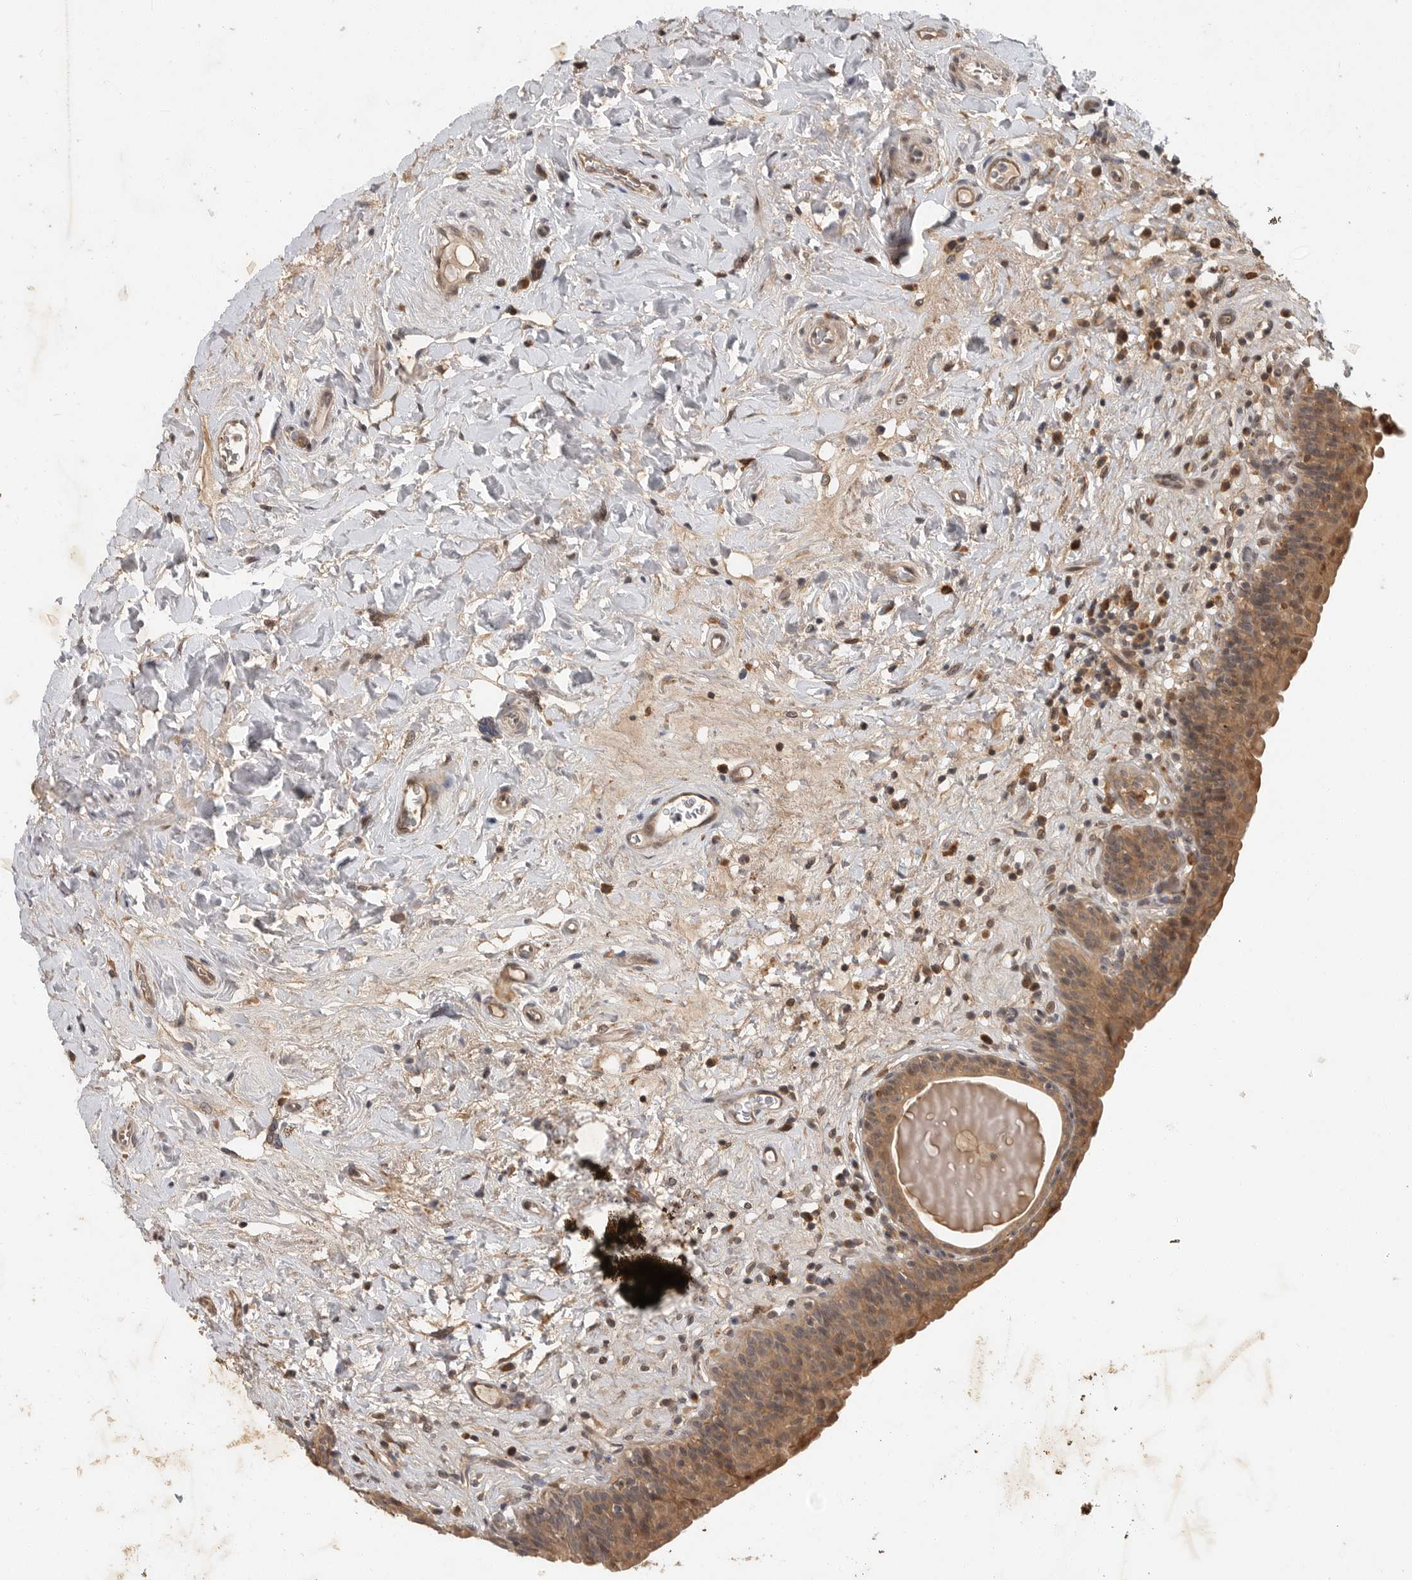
{"staining": {"intensity": "moderate", "quantity": ">75%", "location": "cytoplasmic/membranous,nuclear"}, "tissue": "urinary bladder", "cell_type": "Urothelial cells", "image_type": "normal", "snomed": [{"axis": "morphology", "description": "Normal tissue, NOS"}, {"axis": "topography", "description": "Urinary bladder"}], "caption": "High-magnification brightfield microscopy of benign urinary bladder stained with DAB (brown) and counterstained with hematoxylin (blue). urothelial cells exhibit moderate cytoplasmic/membranous,nuclear staining is present in about>75% of cells. (DAB IHC with brightfield microscopy, high magnification).", "gene": "OSBPL9", "patient": {"sex": "male", "age": 83}}